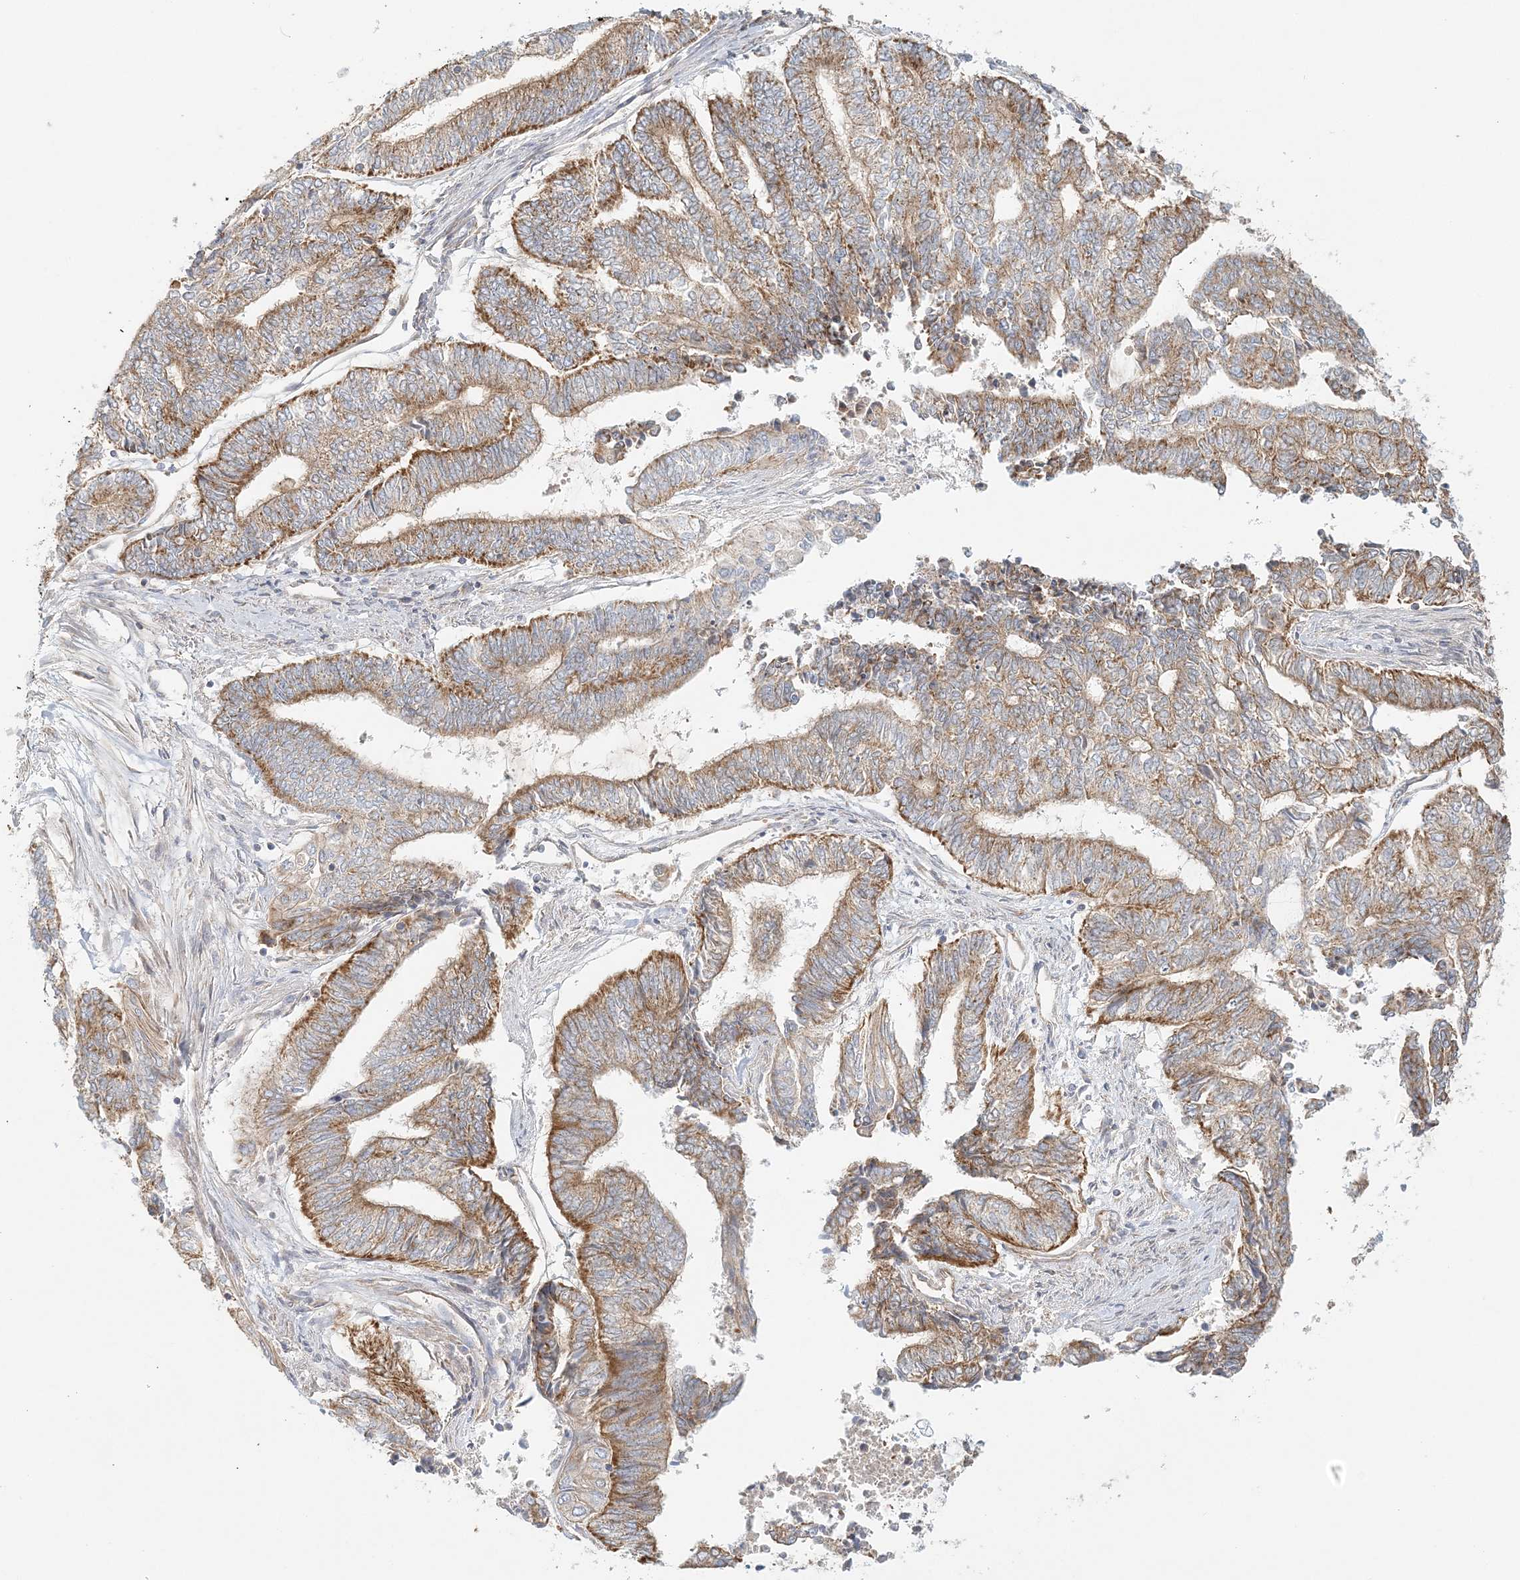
{"staining": {"intensity": "moderate", "quantity": ">75%", "location": "cytoplasmic/membranous"}, "tissue": "endometrial cancer", "cell_type": "Tumor cells", "image_type": "cancer", "snomed": [{"axis": "morphology", "description": "Adenocarcinoma, NOS"}, {"axis": "topography", "description": "Uterus"}, {"axis": "topography", "description": "Endometrium"}], "caption": "Endometrial cancer (adenocarcinoma) stained with immunohistochemistry (IHC) shows moderate cytoplasmic/membranous staining in approximately >75% of tumor cells.", "gene": "KIAA0232", "patient": {"sex": "female", "age": 70}}